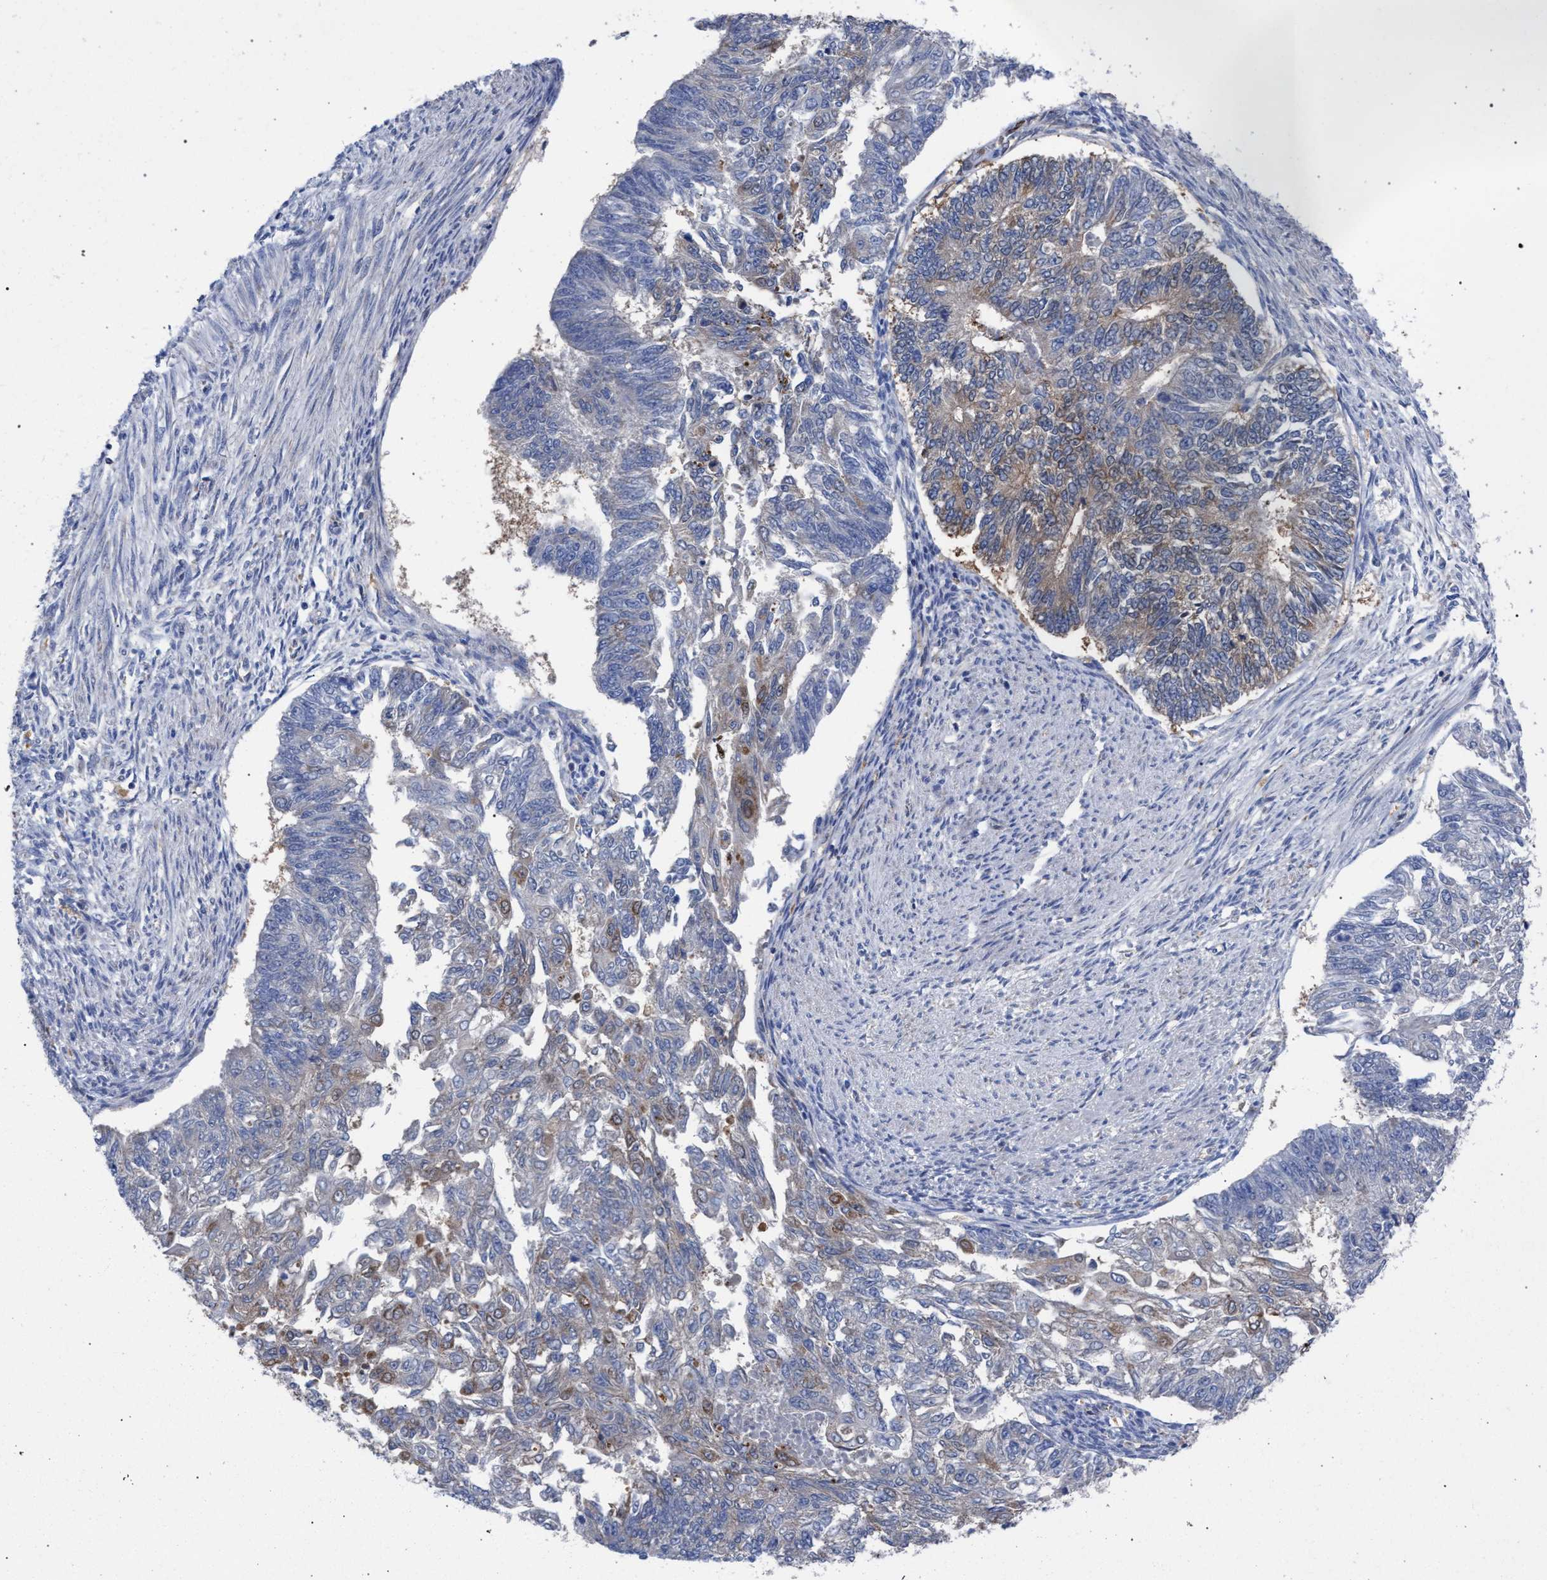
{"staining": {"intensity": "moderate", "quantity": "<25%", "location": "cytoplasmic/membranous"}, "tissue": "endometrial cancer", "cell_type": "Tumor cells", "image_type": "cancer", "snomed": [{"axis": "morphology", "description": "Adenocarcinoma, NOS"}, {"axis": "topography", "description": "Endometrium"}], "caption": "This is a histology image of IHC staining of endometrial adenocarcinoma, which shows moderate expression in the cytoplasmic/membranous of tumor cells.", "gene": "GMPR", "patient": {"sex": "female", "age": 32}}